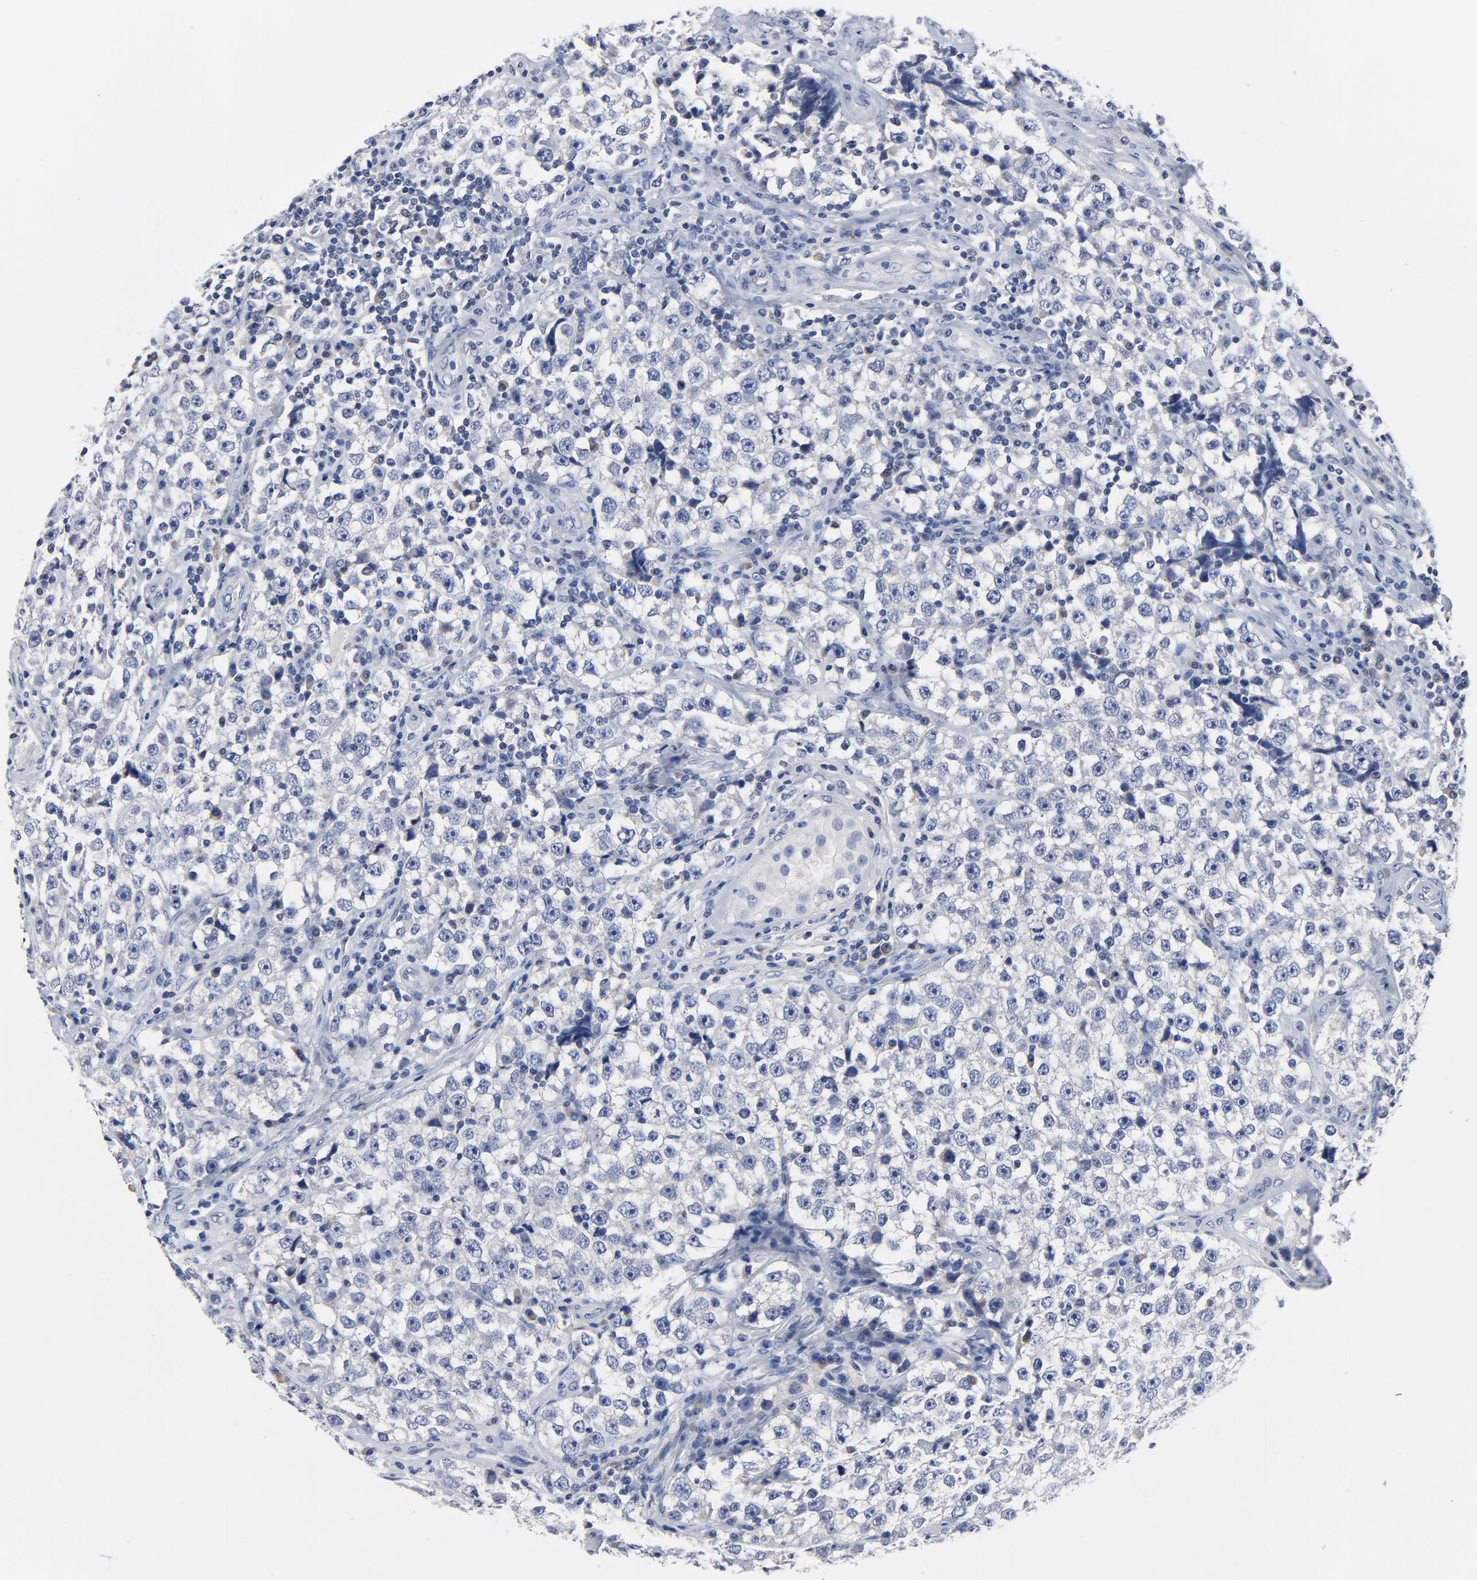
{"staining": {"intensity": "negative", "quantity": "none", "location": "none"}, "tissue": "testis cancer", "cell_type": "Tumor cells", "image_type": "cancer", "snomed": [{"axis": "morphology", "description": "Seminoma, NOS"}, {"axis": "topography", "description": "Testis"}], "caption": "Immunohistochemical staining of human seminoma (testis) reveals no significant expression in tumor cells.", "gene": "FBXL5", "patient": {"sex": "male", "age": 32}}